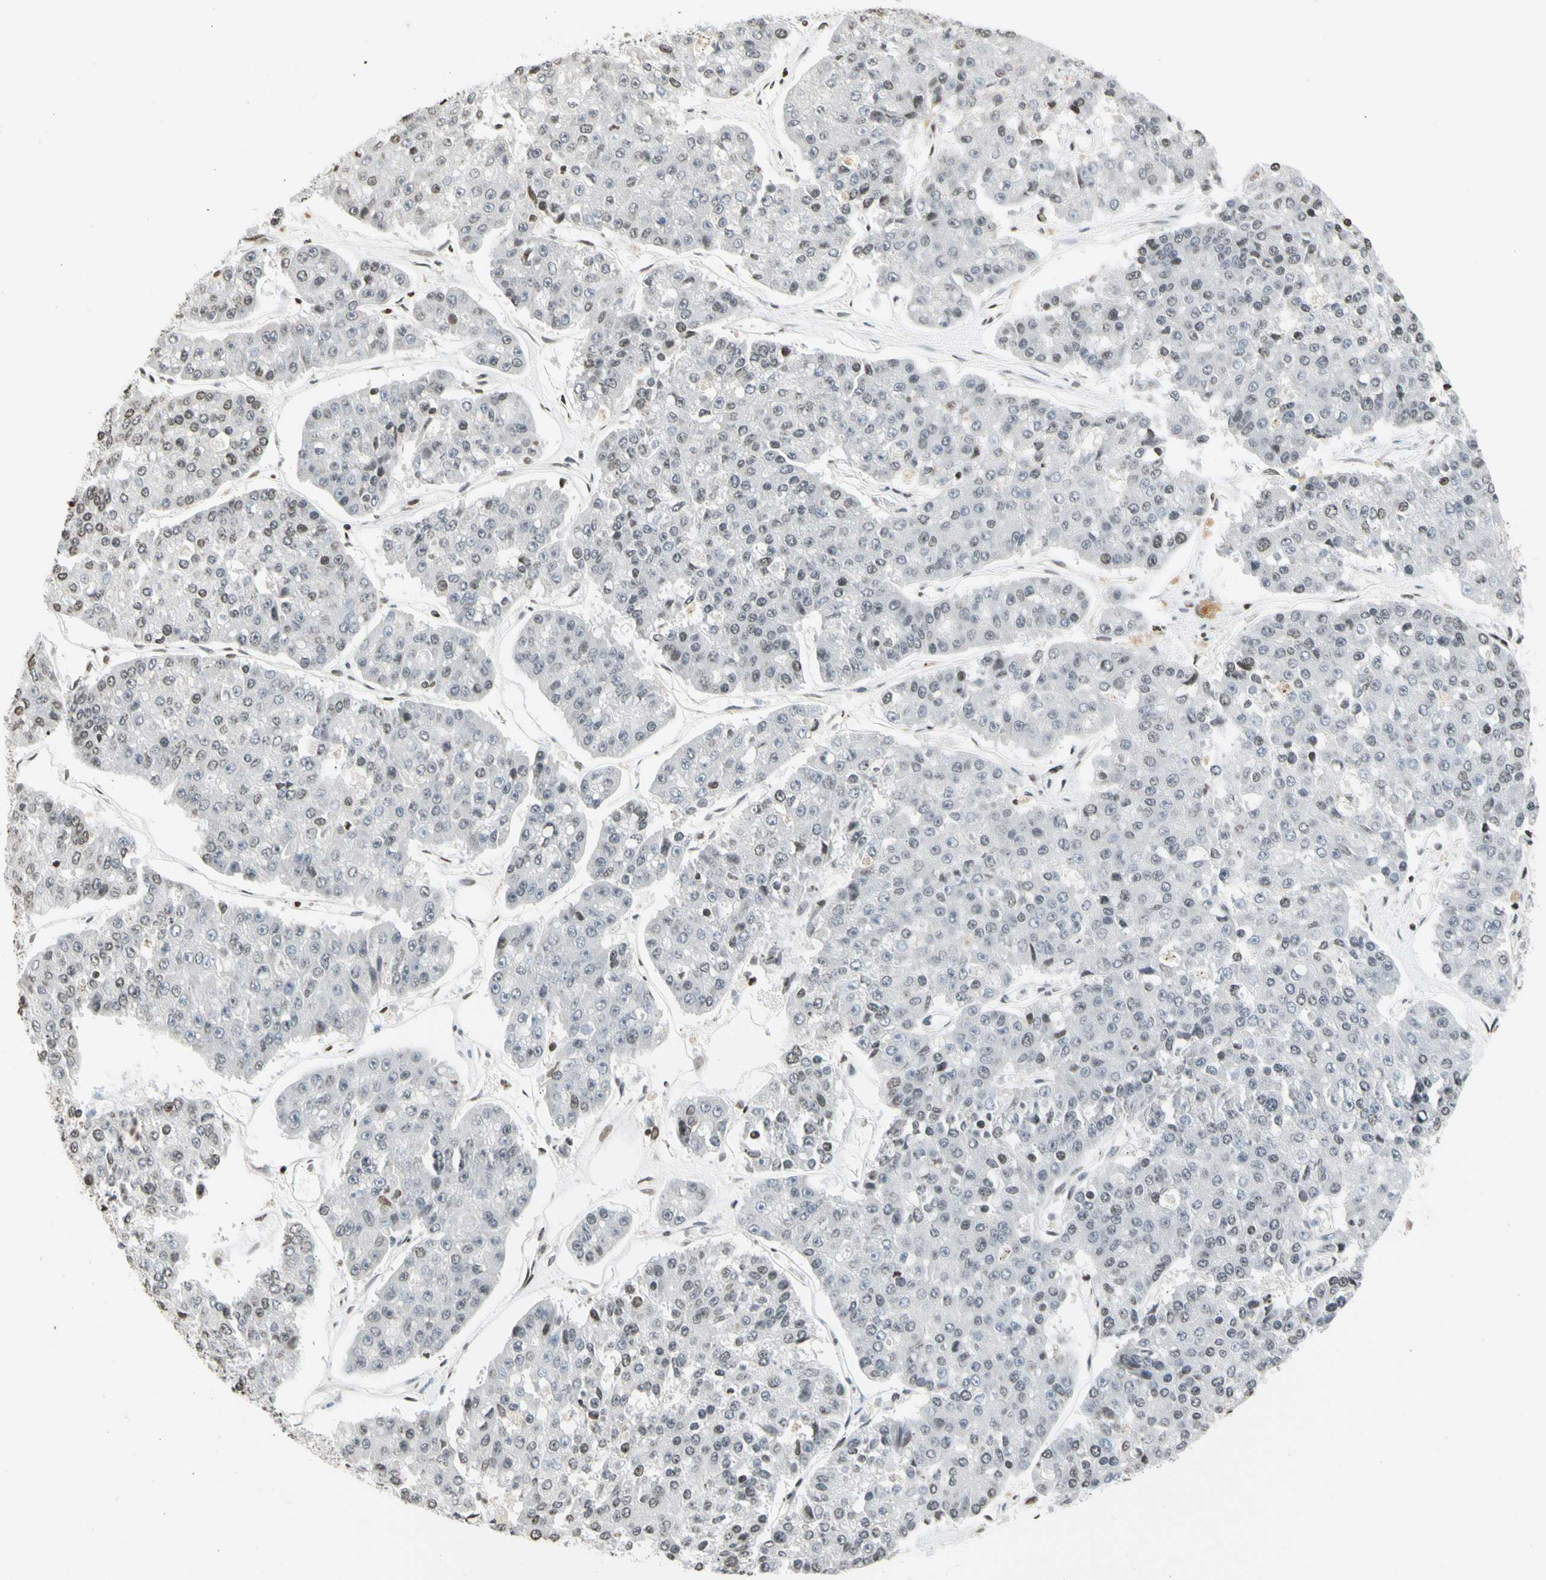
{"staining": {"intensity": "negative", "quantity": "none", "location": "none"}, "tissue": "pancreatic cancer", "cell_type": "Tumor cells", "image_type": "cancer", "snomed": [{"axis": "morphology", "description": "Adenocarcinoma, NOS"}, {"axis": "topography", "description": "Pancreas"}], "caption": "The image shows no staining of tumor cells in pancreatic cancer (adenocarcinoma).", "gene": "GPX4", "patient": {"sex": "male", "age": 50}}